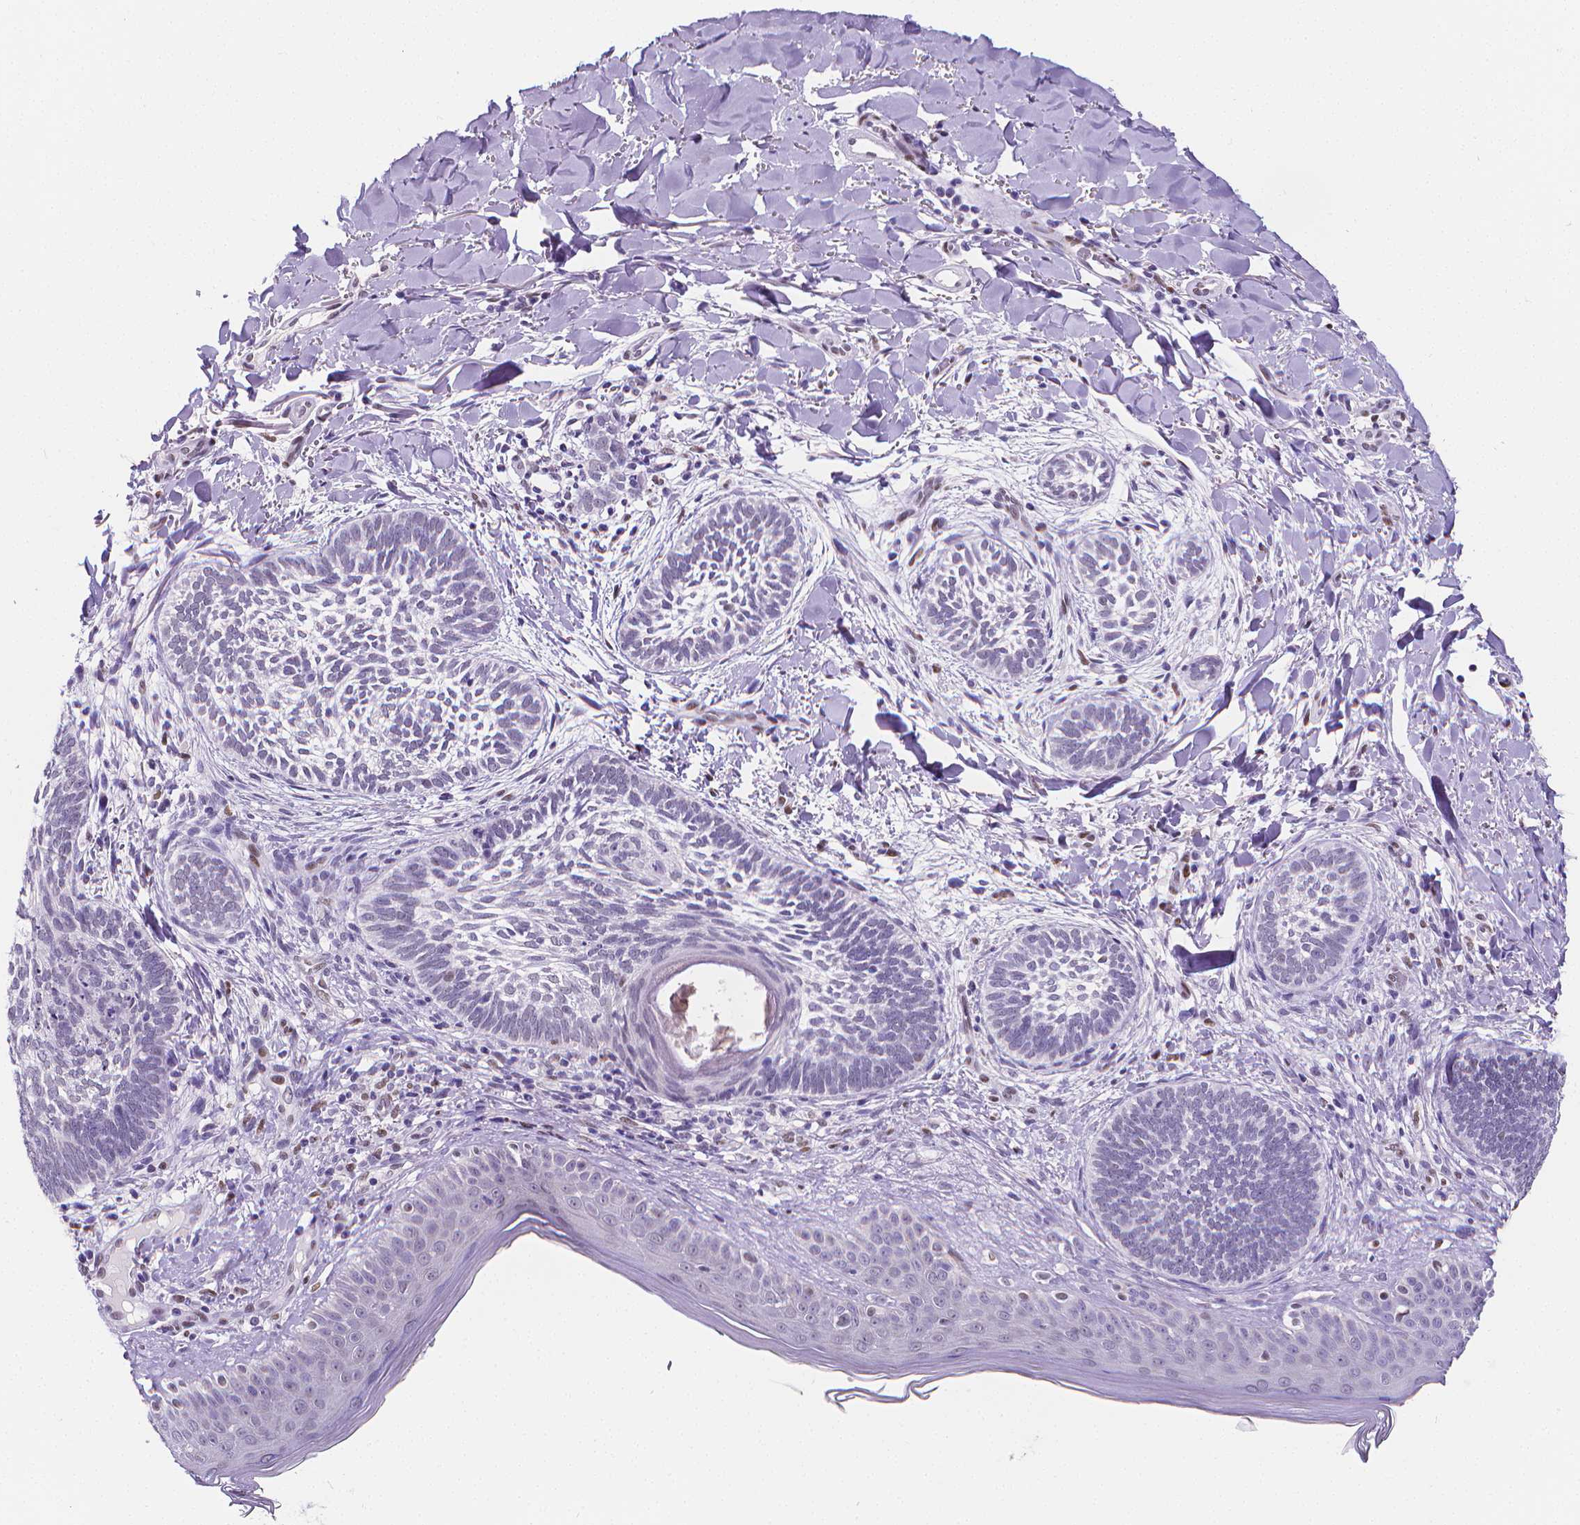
{"staining": {"intensity": "negative", "quantity": "none", "location": "none"}, "tissue": "skin cancer", "cell_type": "Tumor cells", "image_type": "cancer", "snomed": [{"axis": "morphology", "description": "Normal tissue, NOS"}, {"axis": "morphology", "description": "Basal cell carcinoma"}, {"axis": "topography", "description": "Skin"}], "caption": "Skin cancer was stained to show a protein in brown. There is no significant expression in tumor cells.", "gene": "MEF2C", "patient": {"sex": "male", "age": 46}}